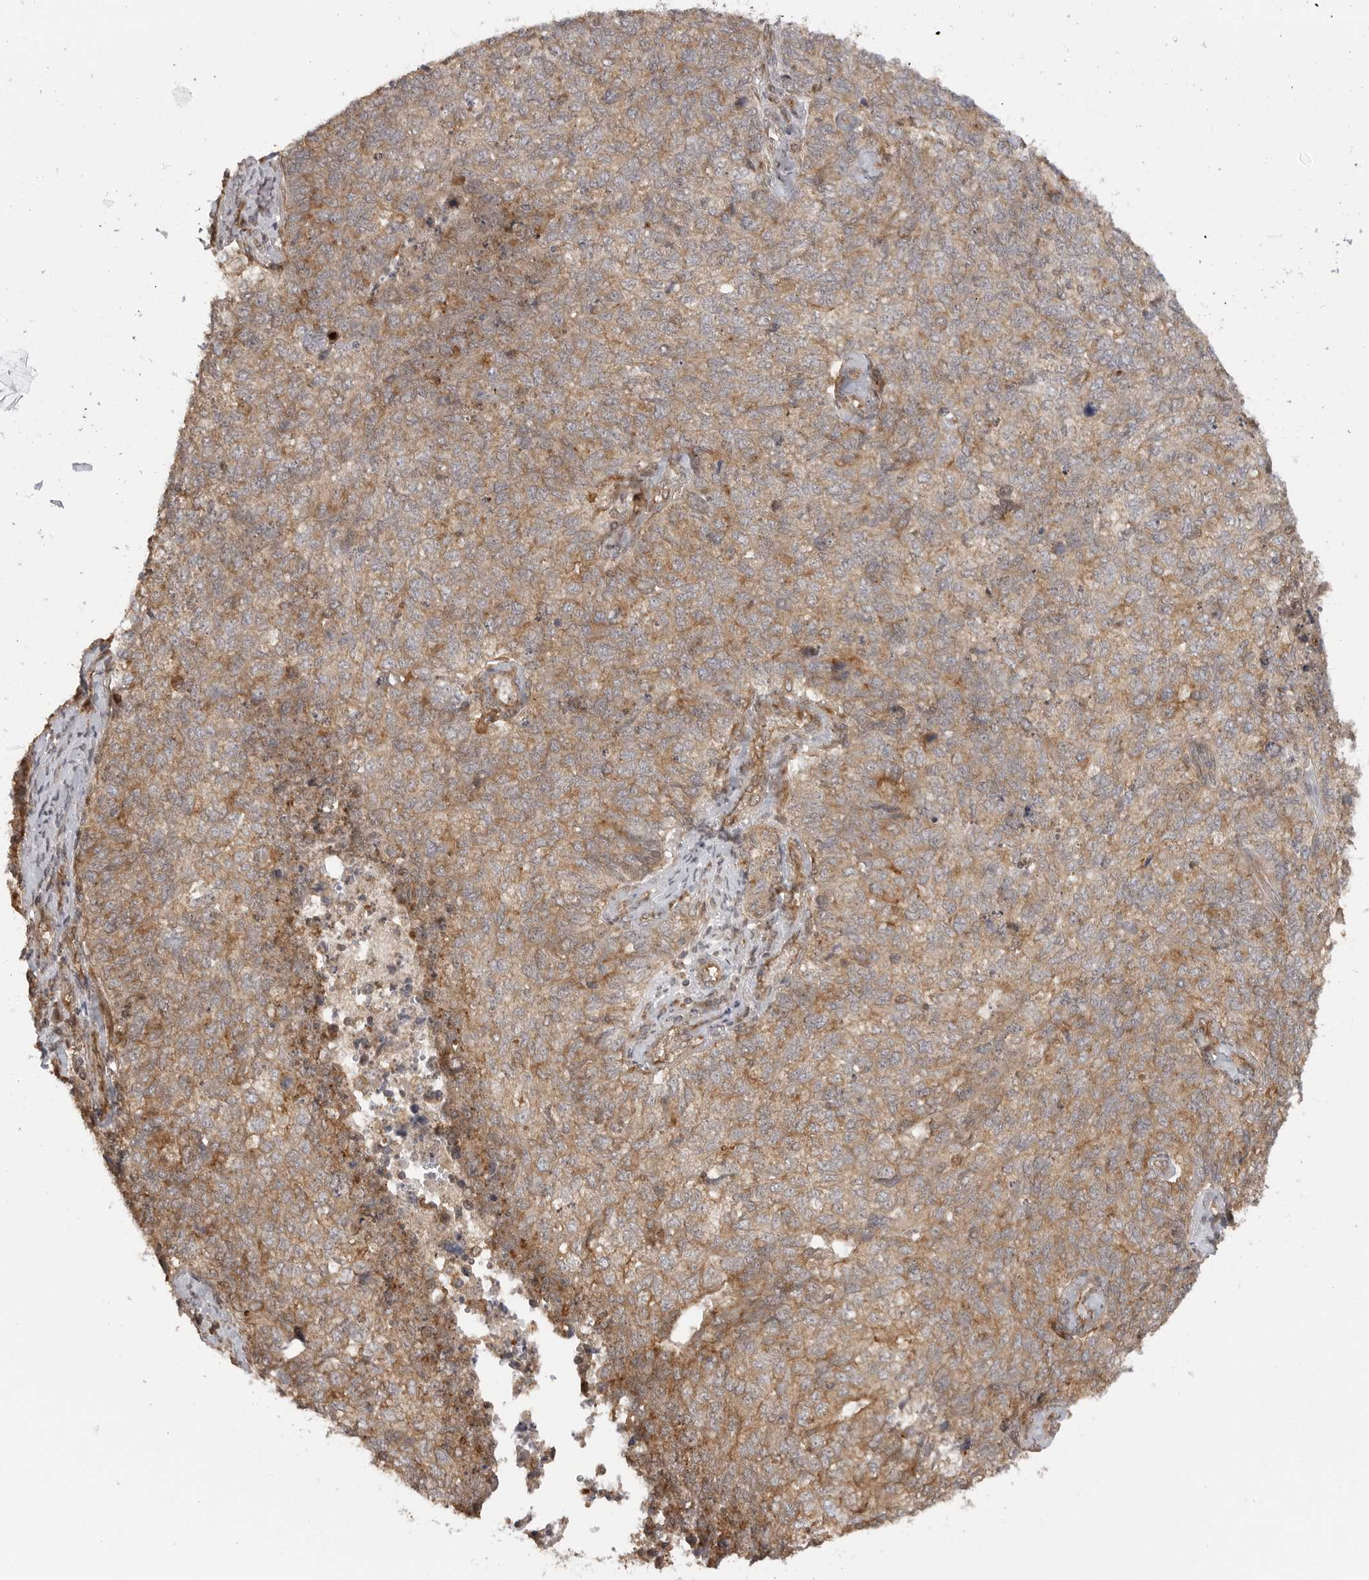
{"staining": {"intensity": "moderate", "quantity": ">75%", "location": "cytoplasmic/membranous"}, "tissue": "cervical cancer", "cell_type": "Tumor cells", "image_type": "cancer", "snomed": [{"axis": "morphology", "description": "Squamous cell carcinoma, NOS"}, {"axis": "topography", "description": "Cervix"}], "caption": "Human cervical cancer (squamous cell carcinoma) stained for a protein (brown) demonstrates moderate cytoplasmic/membranous positive expression in approximately >75% of tumor cells.", "gene": "FAT3", "patient": {"sex": "female", "age": 63}}